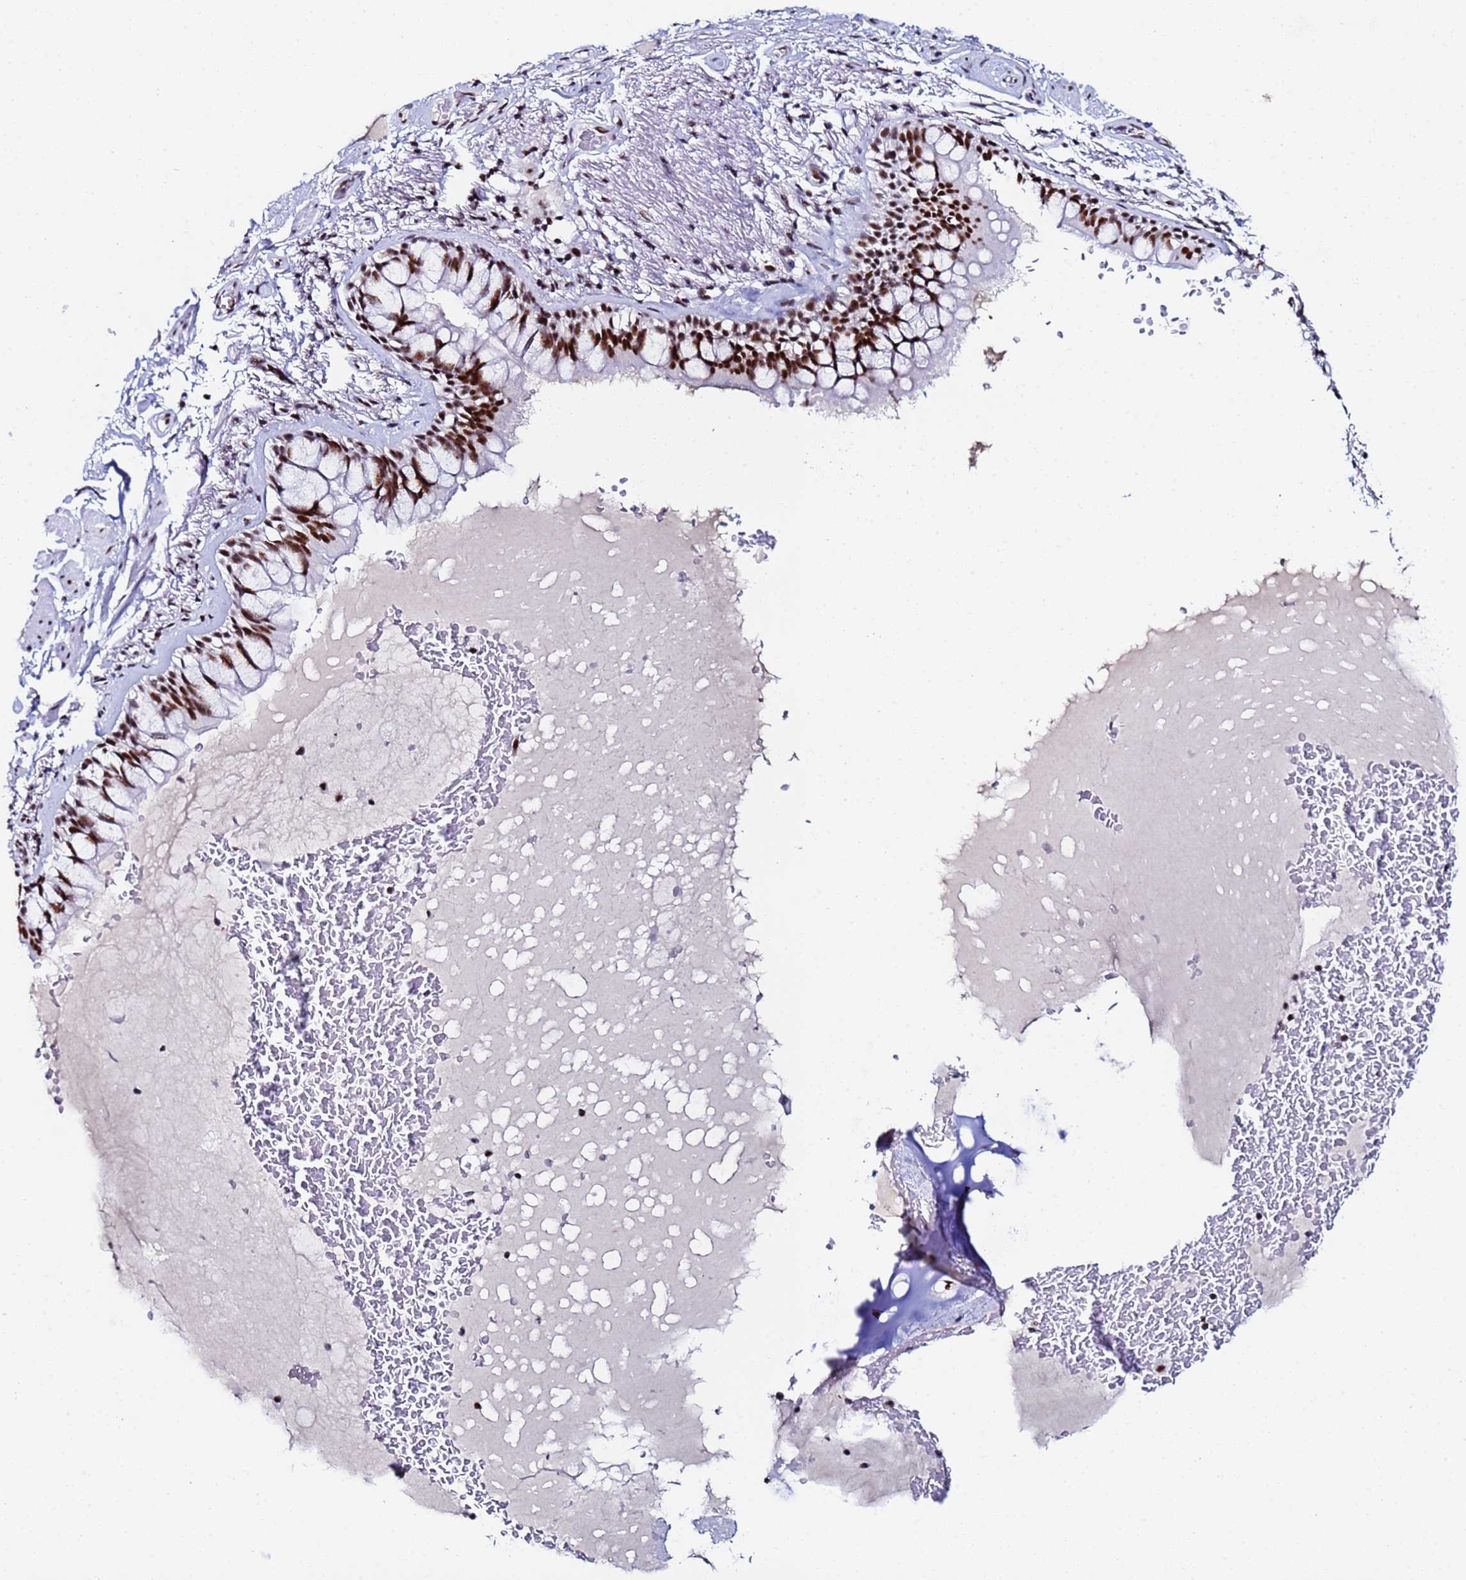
{"staining": {"intensity": "strong", "quantity": ">75%", "location": "nuclear"}, "tissue": "bronchus", "cell_type": "Respiratory epithelial cells", "image_type": "normal", "snomed": [{"axis": "morphology", "description": "Normal tissue, NOS"}, {"axis": "topography", "description": "Bronchus"}], "caption": "Human bronchus stained for a protein (brown) displays strong nuclear positive staining in approximately >75% of respiratory epithelial cells.", "gene": "SNRPA1", "patient": {"sex": "male", "age": 70}}